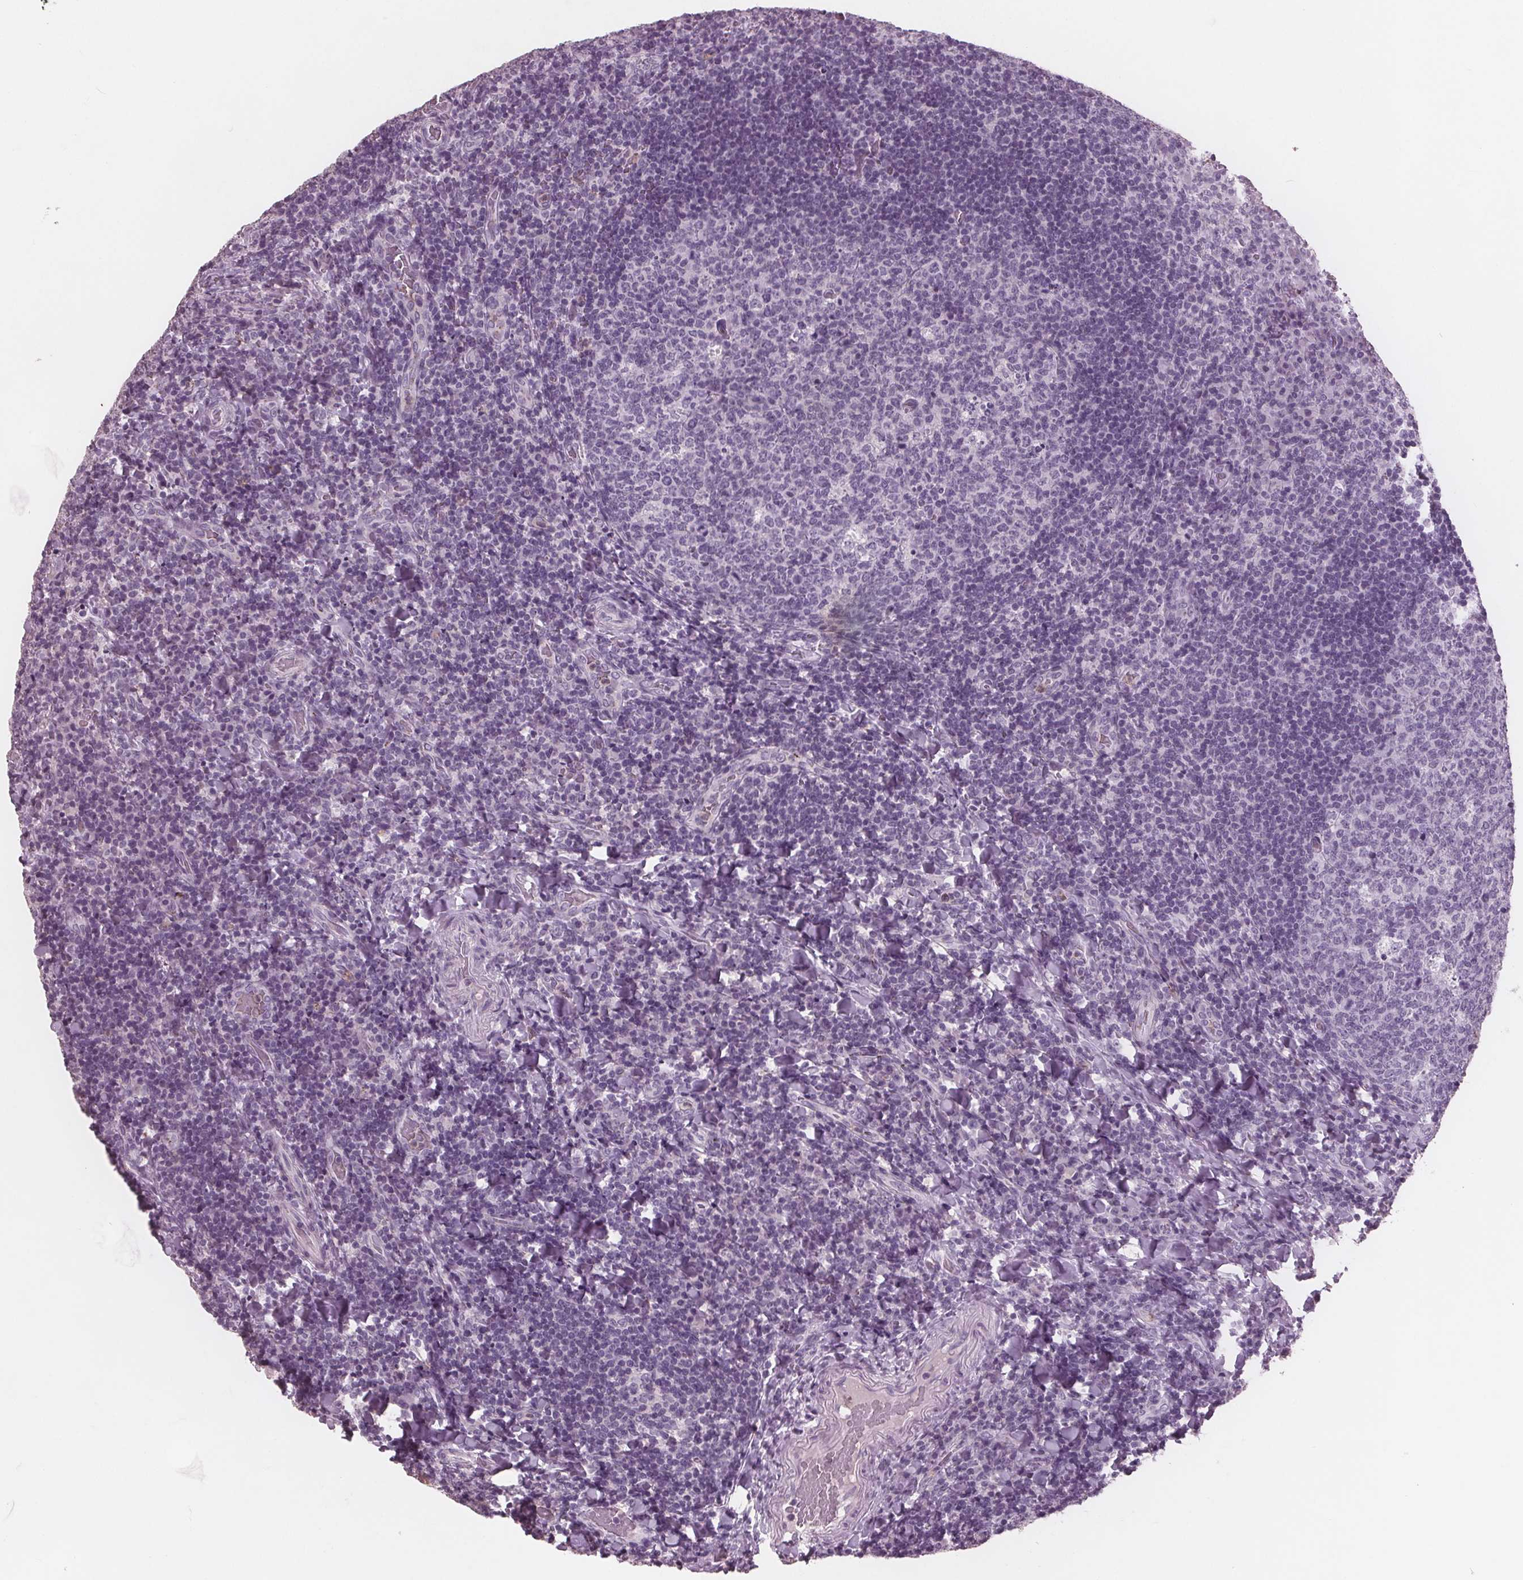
{"staining": {"intensity": "negative", "quantity": "none", "location": "none"}, "tissue": "tonsil", "cell_type": "Germinal center cells", "image_type": "normal", "snomed": [{"axis": "morphology", "description": "Normal tissue, NOS"}, {"axis": "topography", "description": "Tonsil"}], "caption": "Immunohistochemical staining of normal human tonsil exhibits no significant positivity in germinal center cells.", "gene": "PTPN14", "patient": {"sex": "male", "age": 17}}